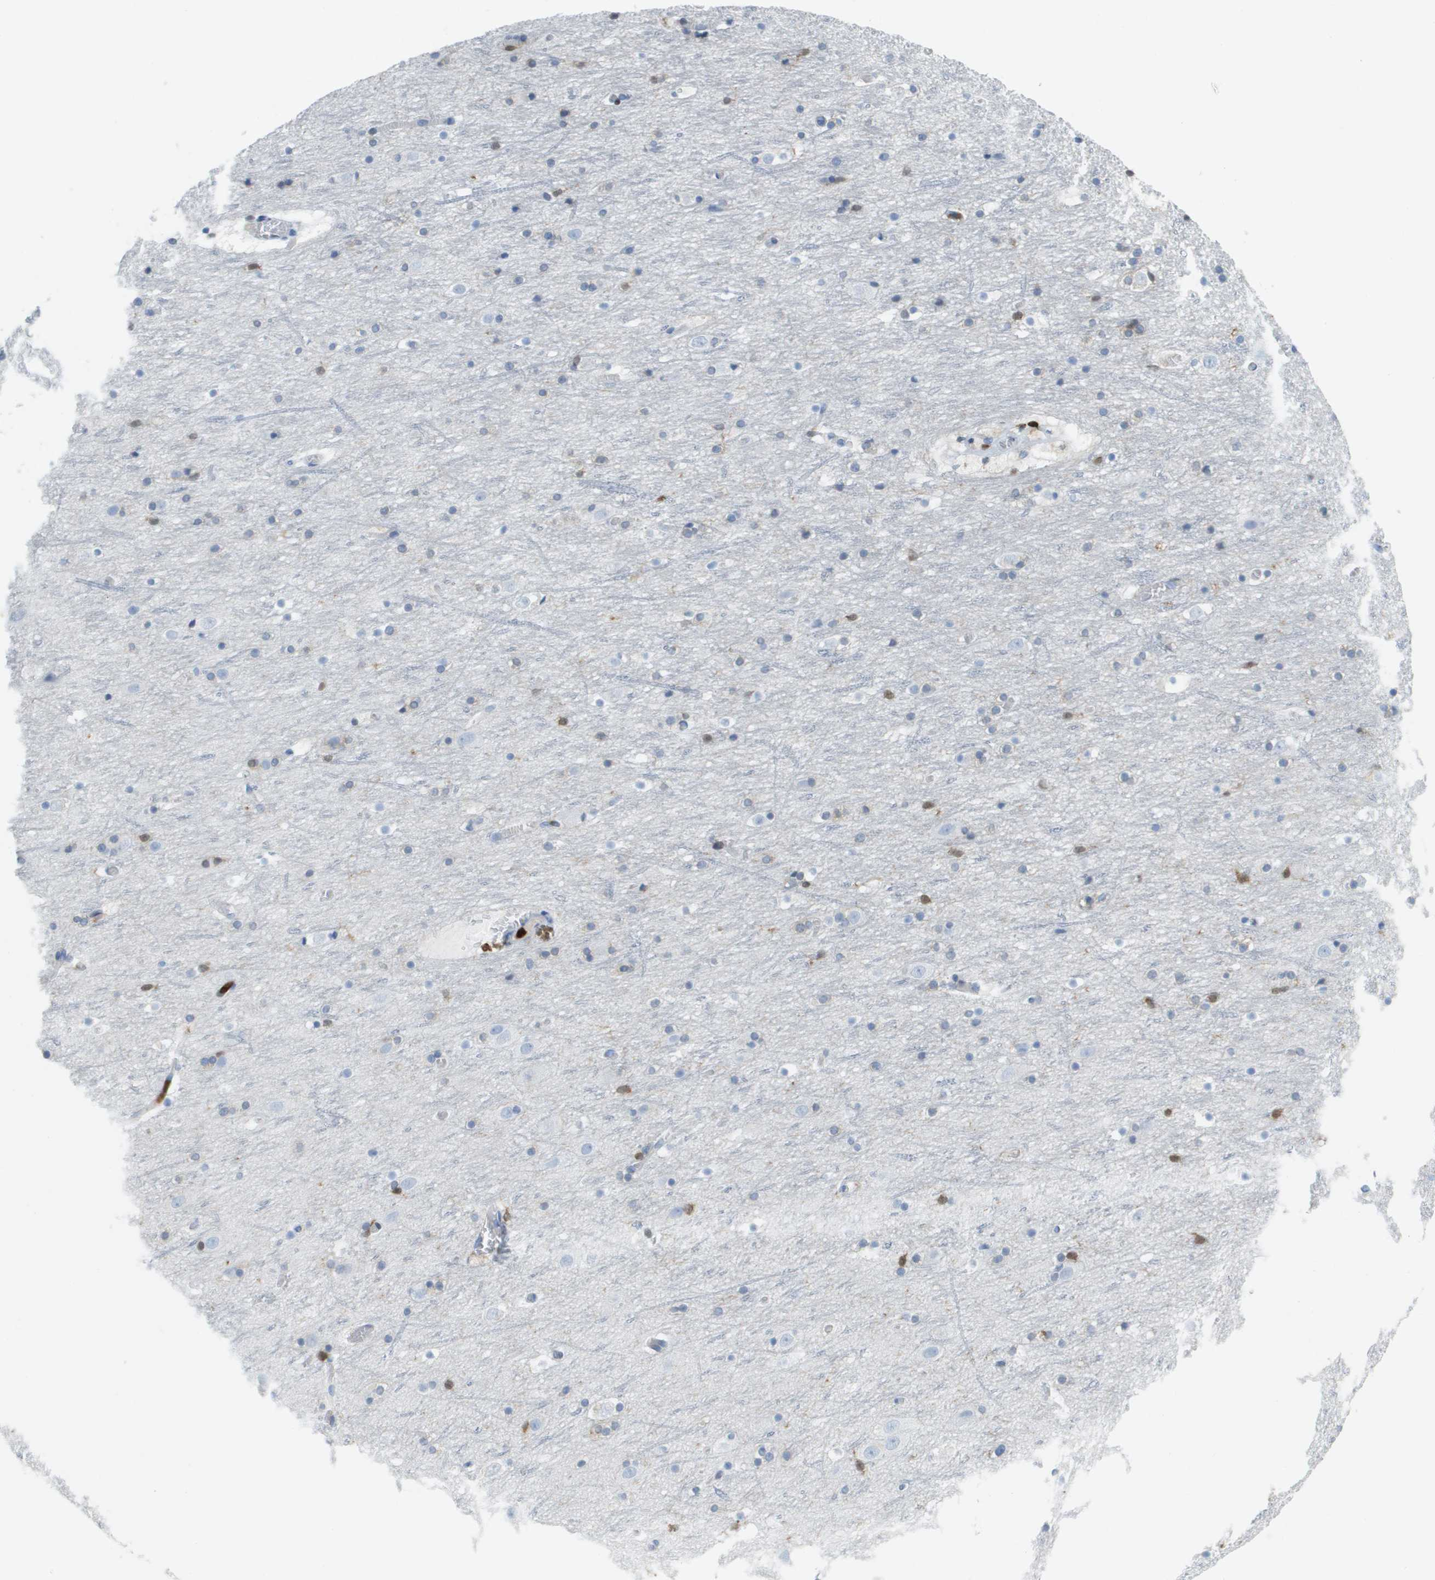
{"staining": {"intensity": "negative", "quantity": "none", "location": "none"}, "tissue": "cerebral cortex", "cell_type": "Endothelial cells", "image_type": "normal", "snomed": [{"axis": "morphology", "description": "Normal tissue, NOS"}, {"axis": "topography", "description": "Cerebral cortex"}], "caption": "An image of cerebral cortex stained for a protein displays no brown staining in endothelial cells. (Brightfield microscopy of DAB (3,3'-diaminobenzidine) IHC at high magnification).", "gene": "DOCK5", "patient": {"sex": "male", "age": 45}}